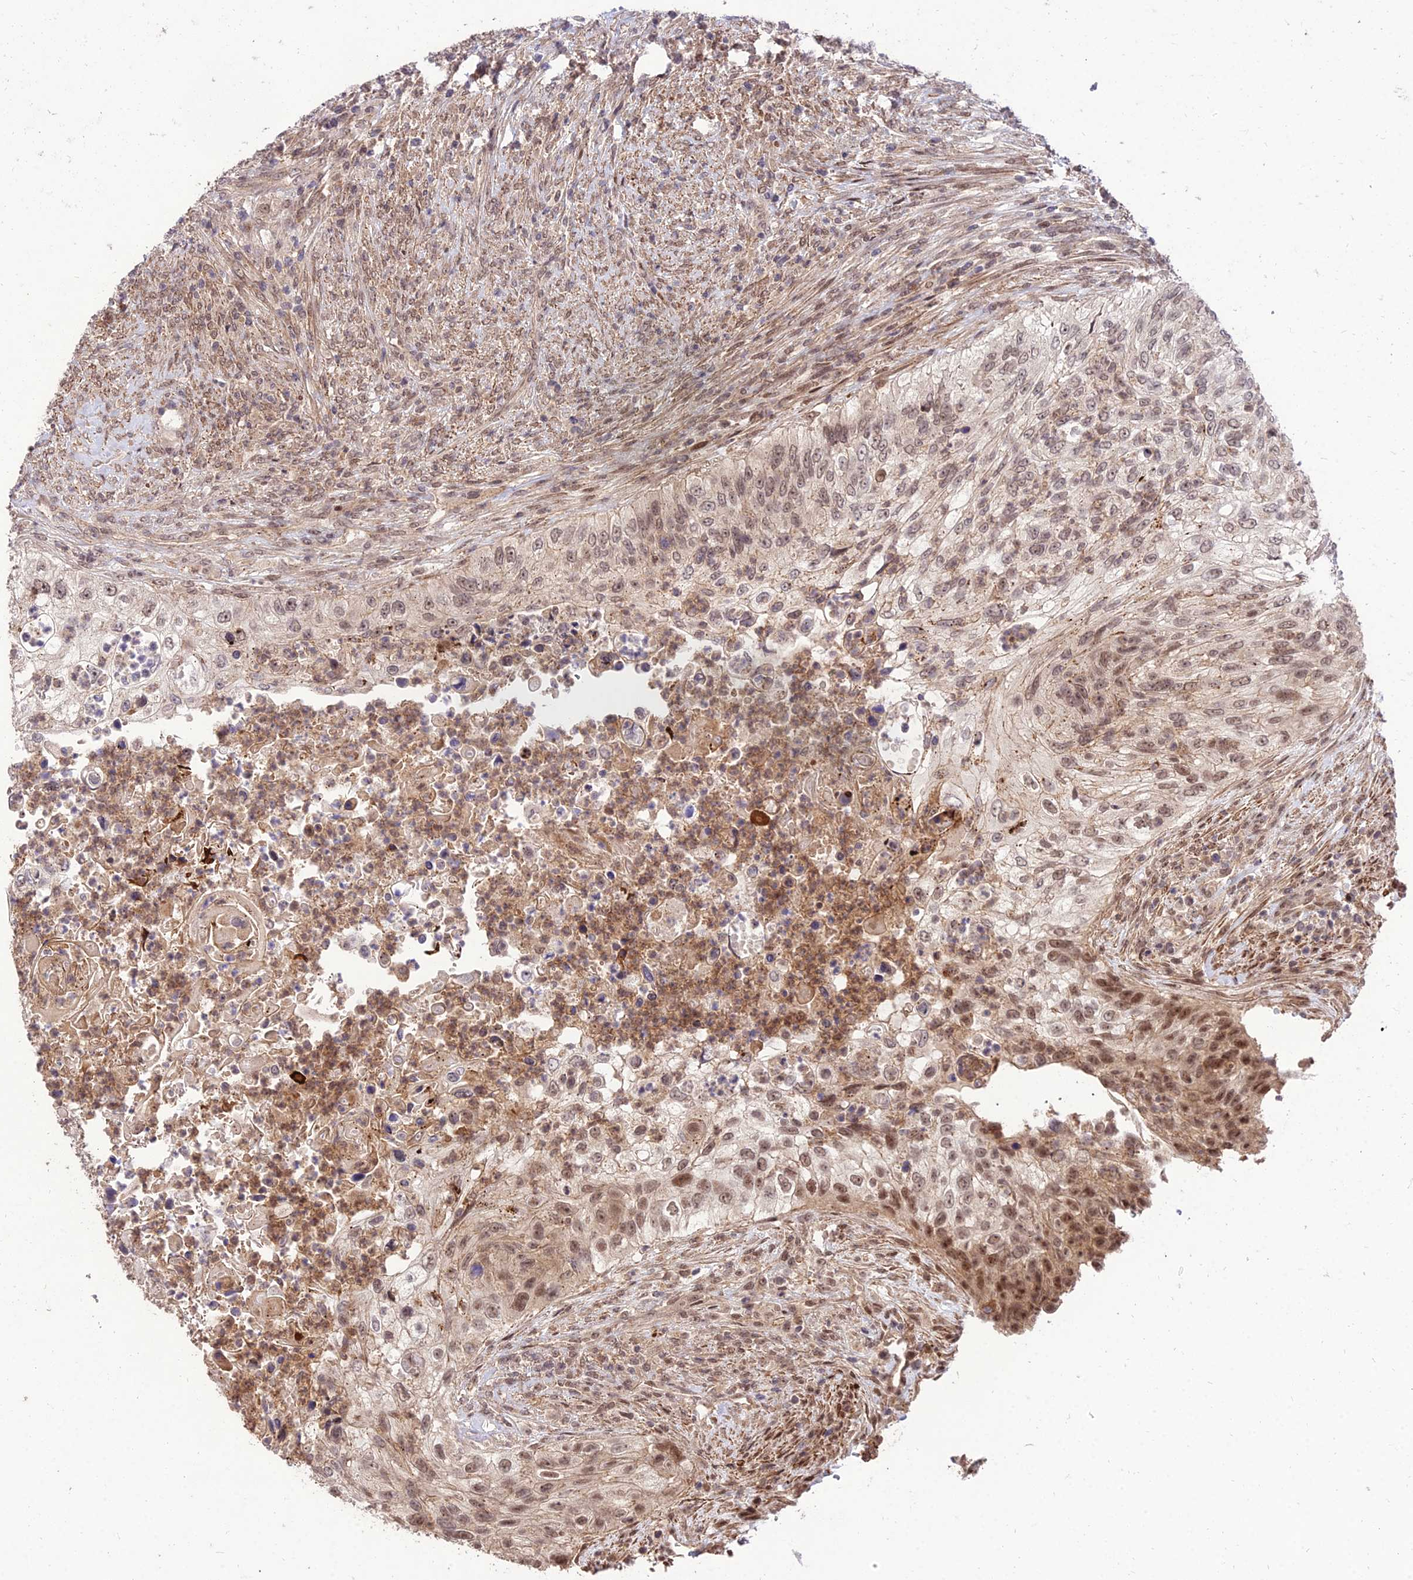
{"staining": {"intensity": "moderate", "quantity": ">75%", "location": "nuclear"}, "tissue": "urothelial cancer", "cell_type": "Tumor cells", "image_type": "cancer", "snomed": [{"axis": "morphology", "description": "Urothelial carcinoma, High grade"}, {"axis": "topography", "description": "Urinary bladder"}], "caption": "Tumor cells demonstrate medium levels of moderate nuclear staining in about >75% of cells in human urothelial carcinoma (high-grade).", "gene": "ZNF85", "patient": {"sex": "female", "age": 60}}